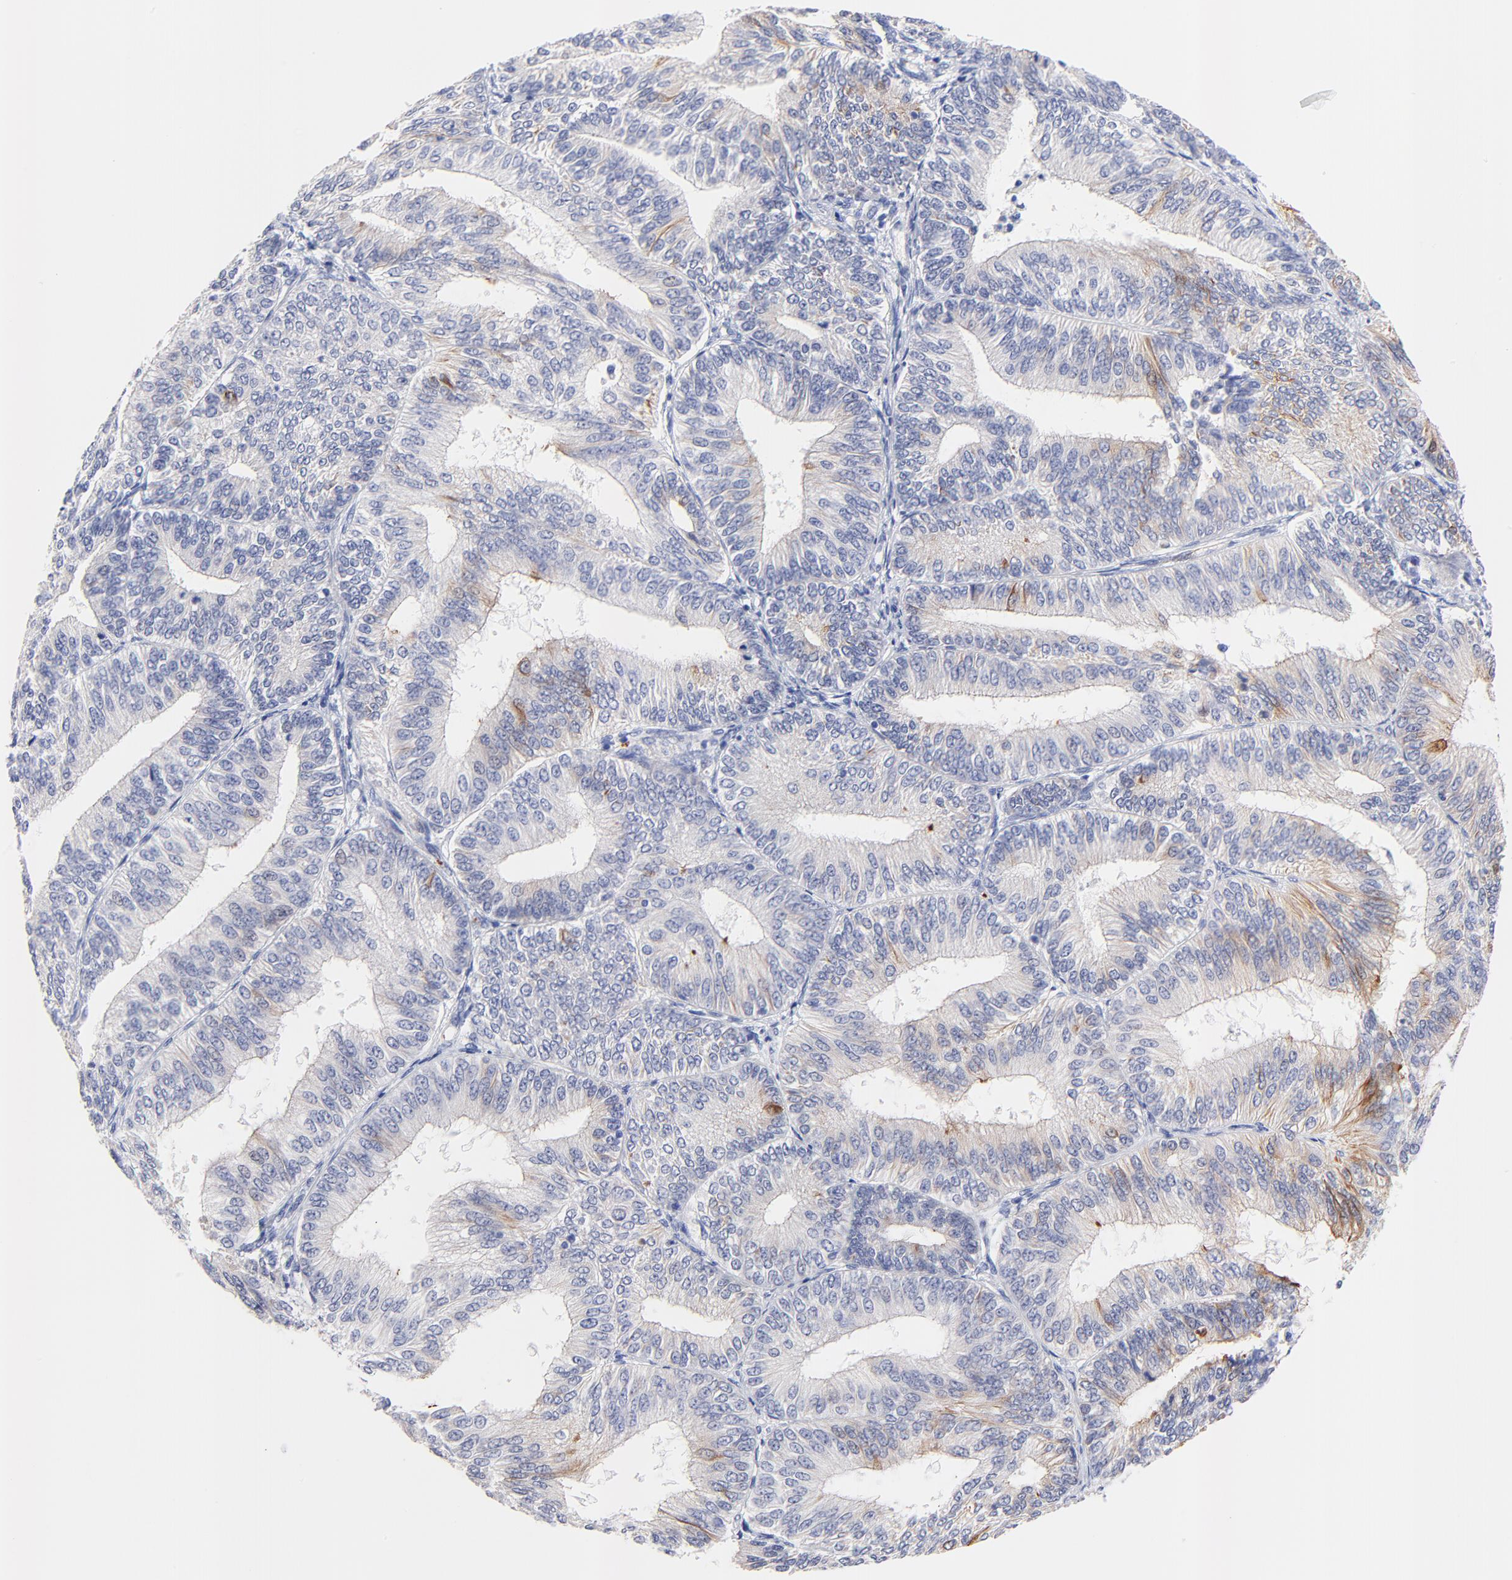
{"staining": {"intensity": "moderate", "quantity": "<25%", "location": "cytoplasmic/membranous"}, "tissue": "endometrial cancer", "cell_type": "Tumor cells", "image_type": "cancer", "snomed": [{"axis": "morphology", "description": "Adenocarcinoma, NOS"}, {"axis": "topography", "description": "Endometrium"}], "caption": "Approximately <25% of tumor cells in human endometrial cancer (adenocarcinoma) exhibit moderate cytoplasmic/membranous protein positivity as visualized by brown immunohistochemical staining.", "gene": "FAM117B", "patient": {"sex": "female", "age": 55}}